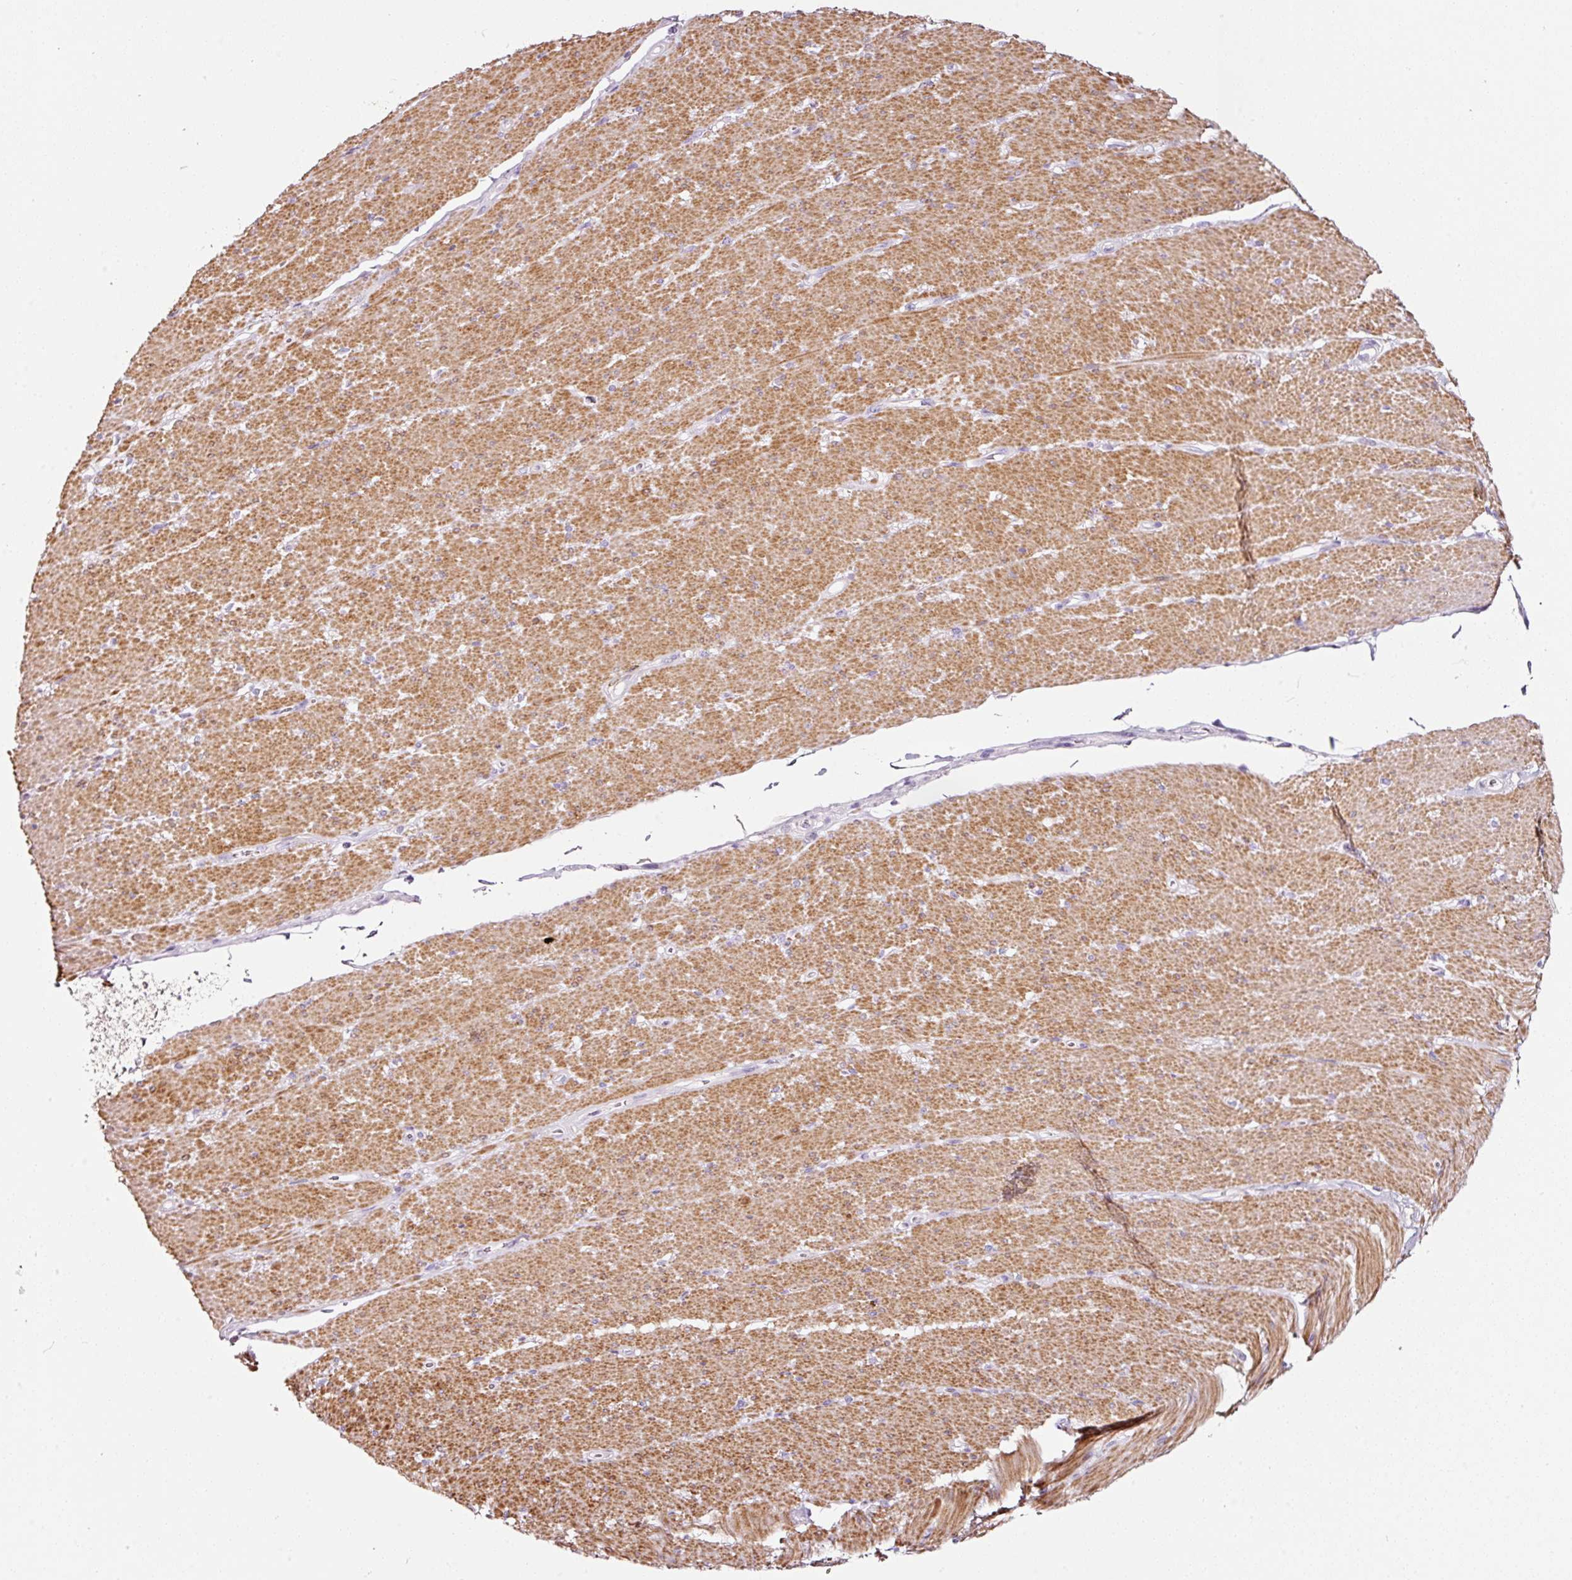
{"staining": {"intensity": "moderate", "quantity": "25%-75%", "location": "cytoplasmic/membranous"}, "tissue": "smooth muscle", "cell_type": "Smooth muscle cells", "image_type": "normal", "snomed": [{"axis": "morphology", "description": "Normal tissue, NOS"}, {"axis": "topography", "description": "Smooth muscle"}, {"axis": "topography", "description": "Rectum"}], "caption": "Brown immunohistochemical staining in unremarkable smooth muscle demonstrates moderate cytoplasmic/membranous expression in approximately 25%-75% of smooth muscle cells. Ihc stains the protein of interest in brown and the nuclei are stained blue.", "gene": "CYB561A3", "patient": {"sex": "male", "age": 53}}